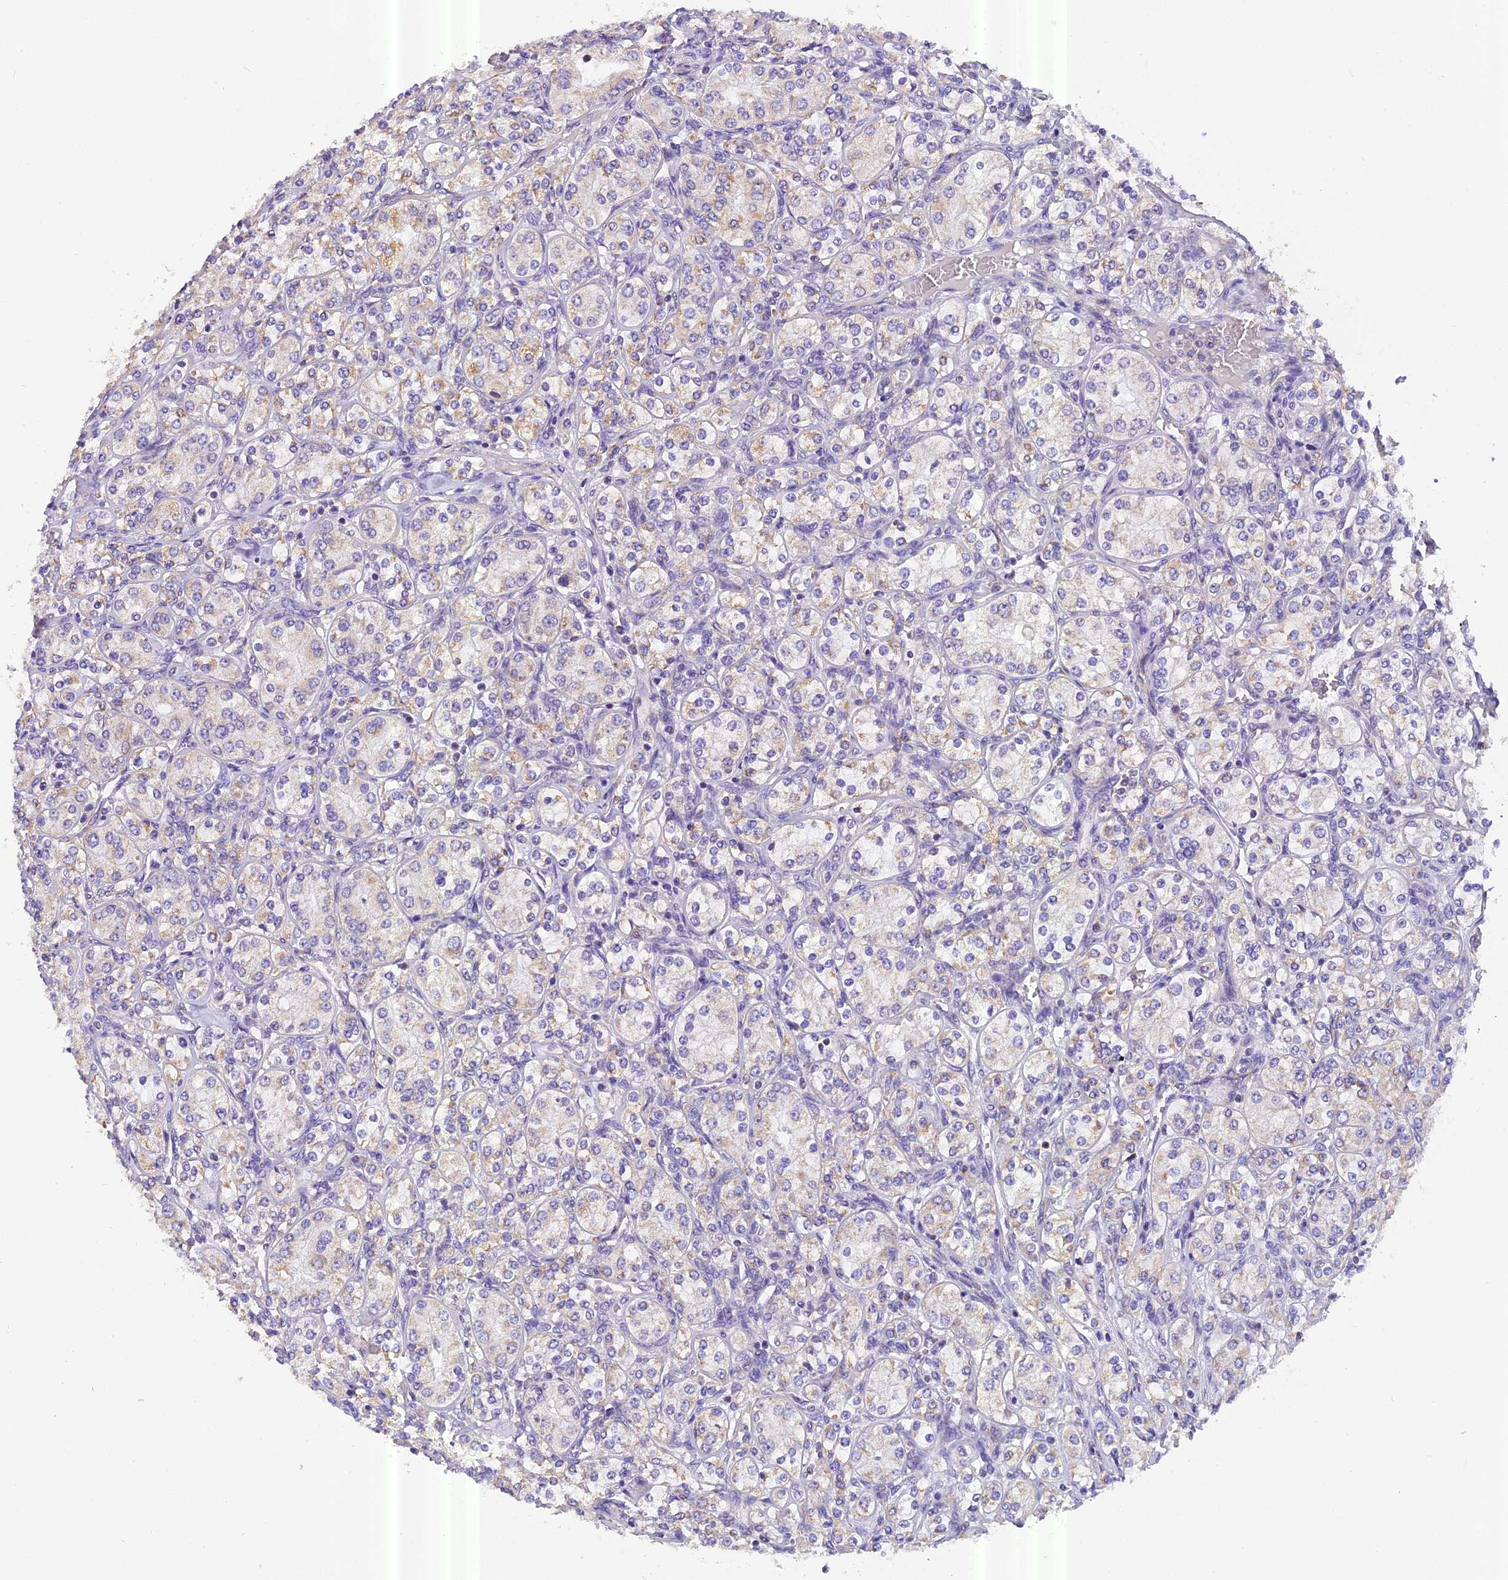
{"staining": {"intensity": "weak", "quantity": "<25%", "location": "cytoplasmic/membranous"}, "tissue": "renal cancer", "cell_type": "Tumor cells", "image_type": "cancer", "snomed": [{"axis": "morphology", "description": "Adenocarcinoma, NOS"}, {"axis": "topography", "description": "Kidney"}], "caption": "Immunohistochemistry (IHC) histopathology image of neoplastic tissue: human renal adenocarcinoma stained with DAB (3,3'-diaminobenzidine) demonstrates no significant protein staining in tumor cells.", "gene": "MGME1", "patient": {"sex": "male", "age": 77}}